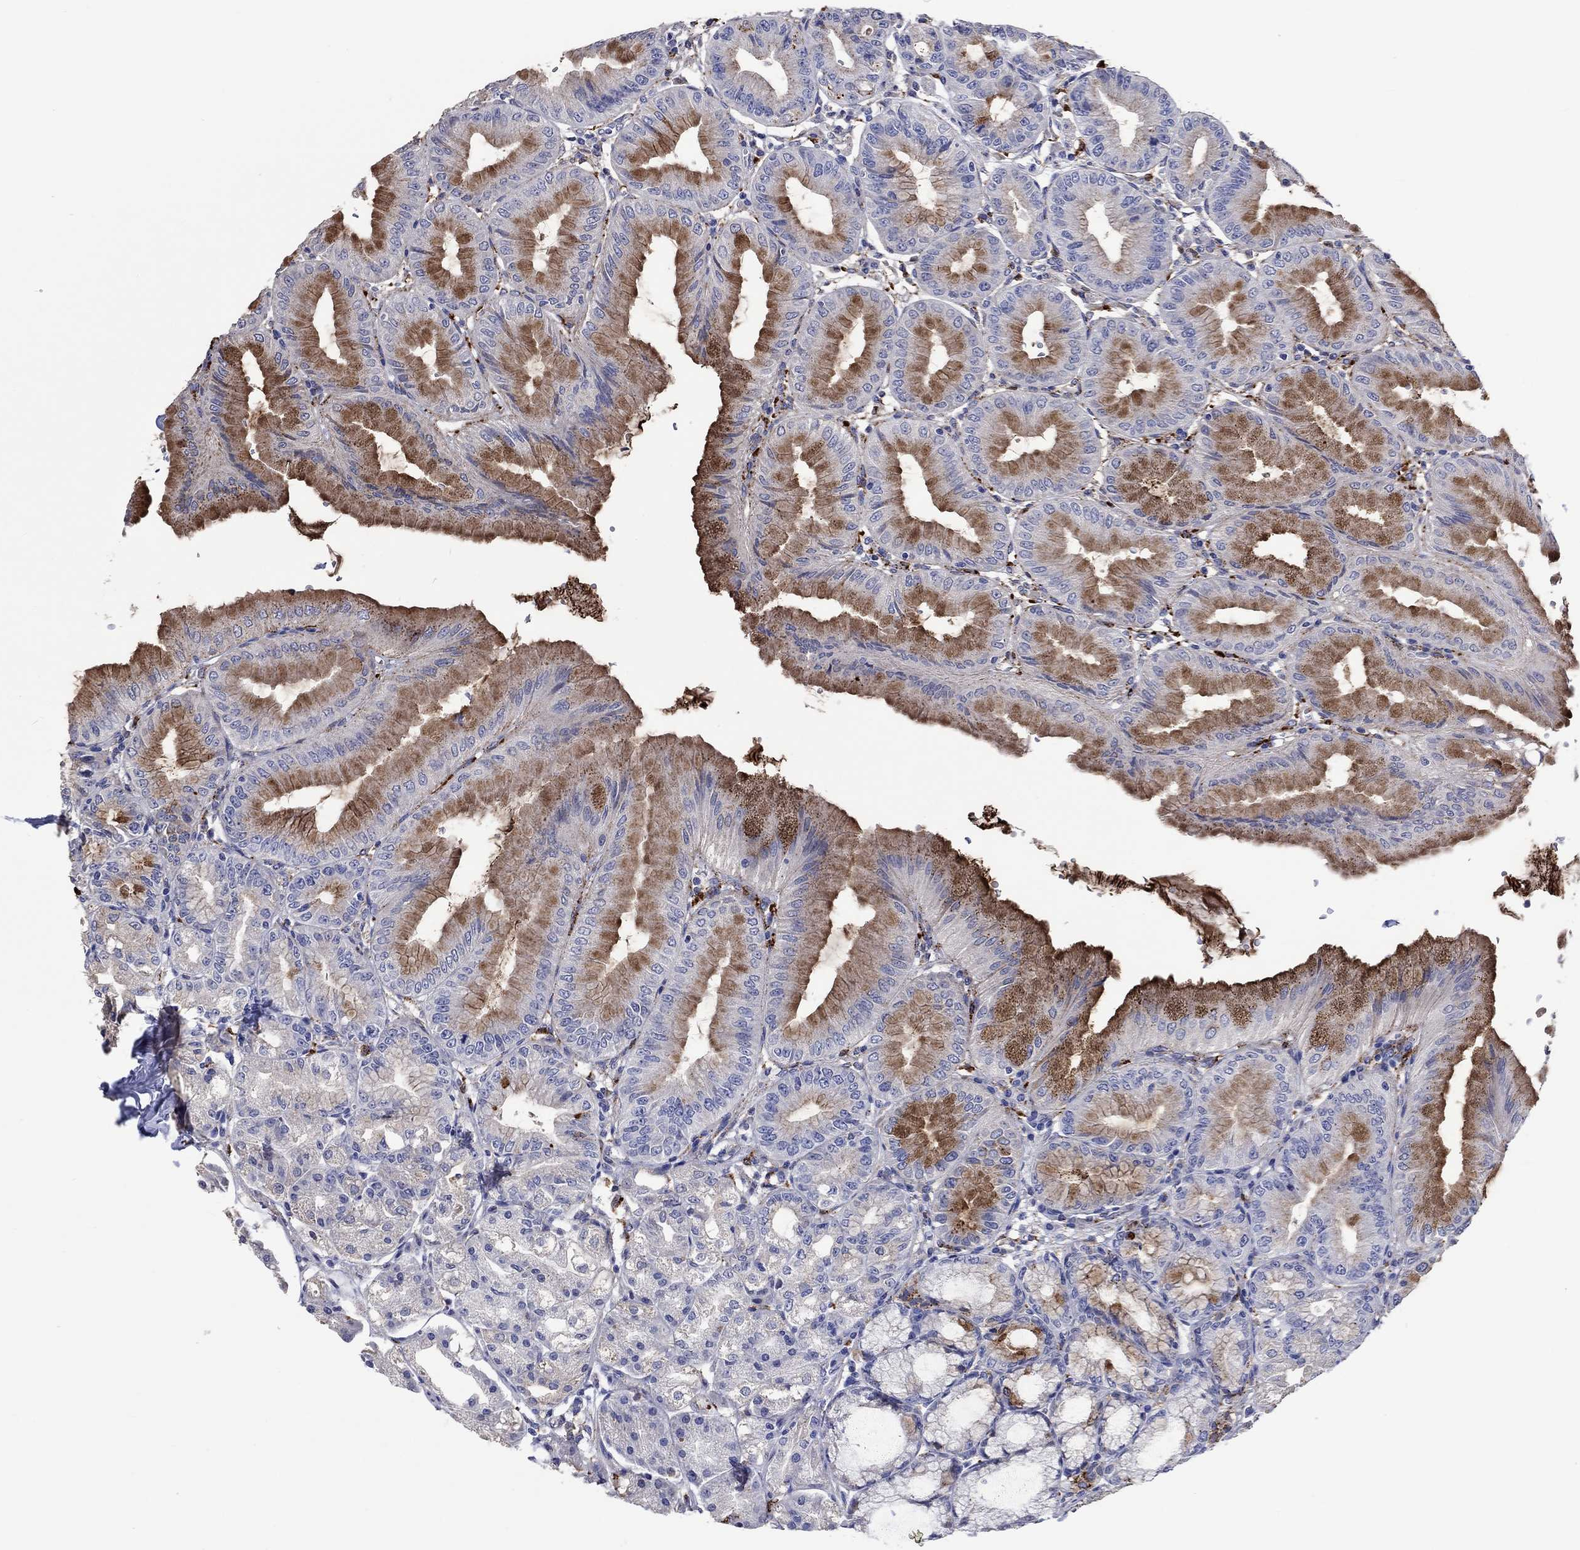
{"staining": {"intensity": "strong", "quantity": "25%-75%", "location": "cytoplasmic/membranous"}, "tissue": "stomach", "cell_type": "Glandular cells", "image_type": "normal", "snomed": [{"axis": "morphology", "description": "Normal tissue, NOS"}, {"axis": "topography", "description": "Stomach"}], "caption": "The micrograph demonstrates immunohistochemical staining of unremarkable stomach. There is strong cytoplasmic/membranous staining is seen in about 25%-75% of glandular cells.", "gene": "CTSB", "patient": {"sex": "male", "age": 71}}